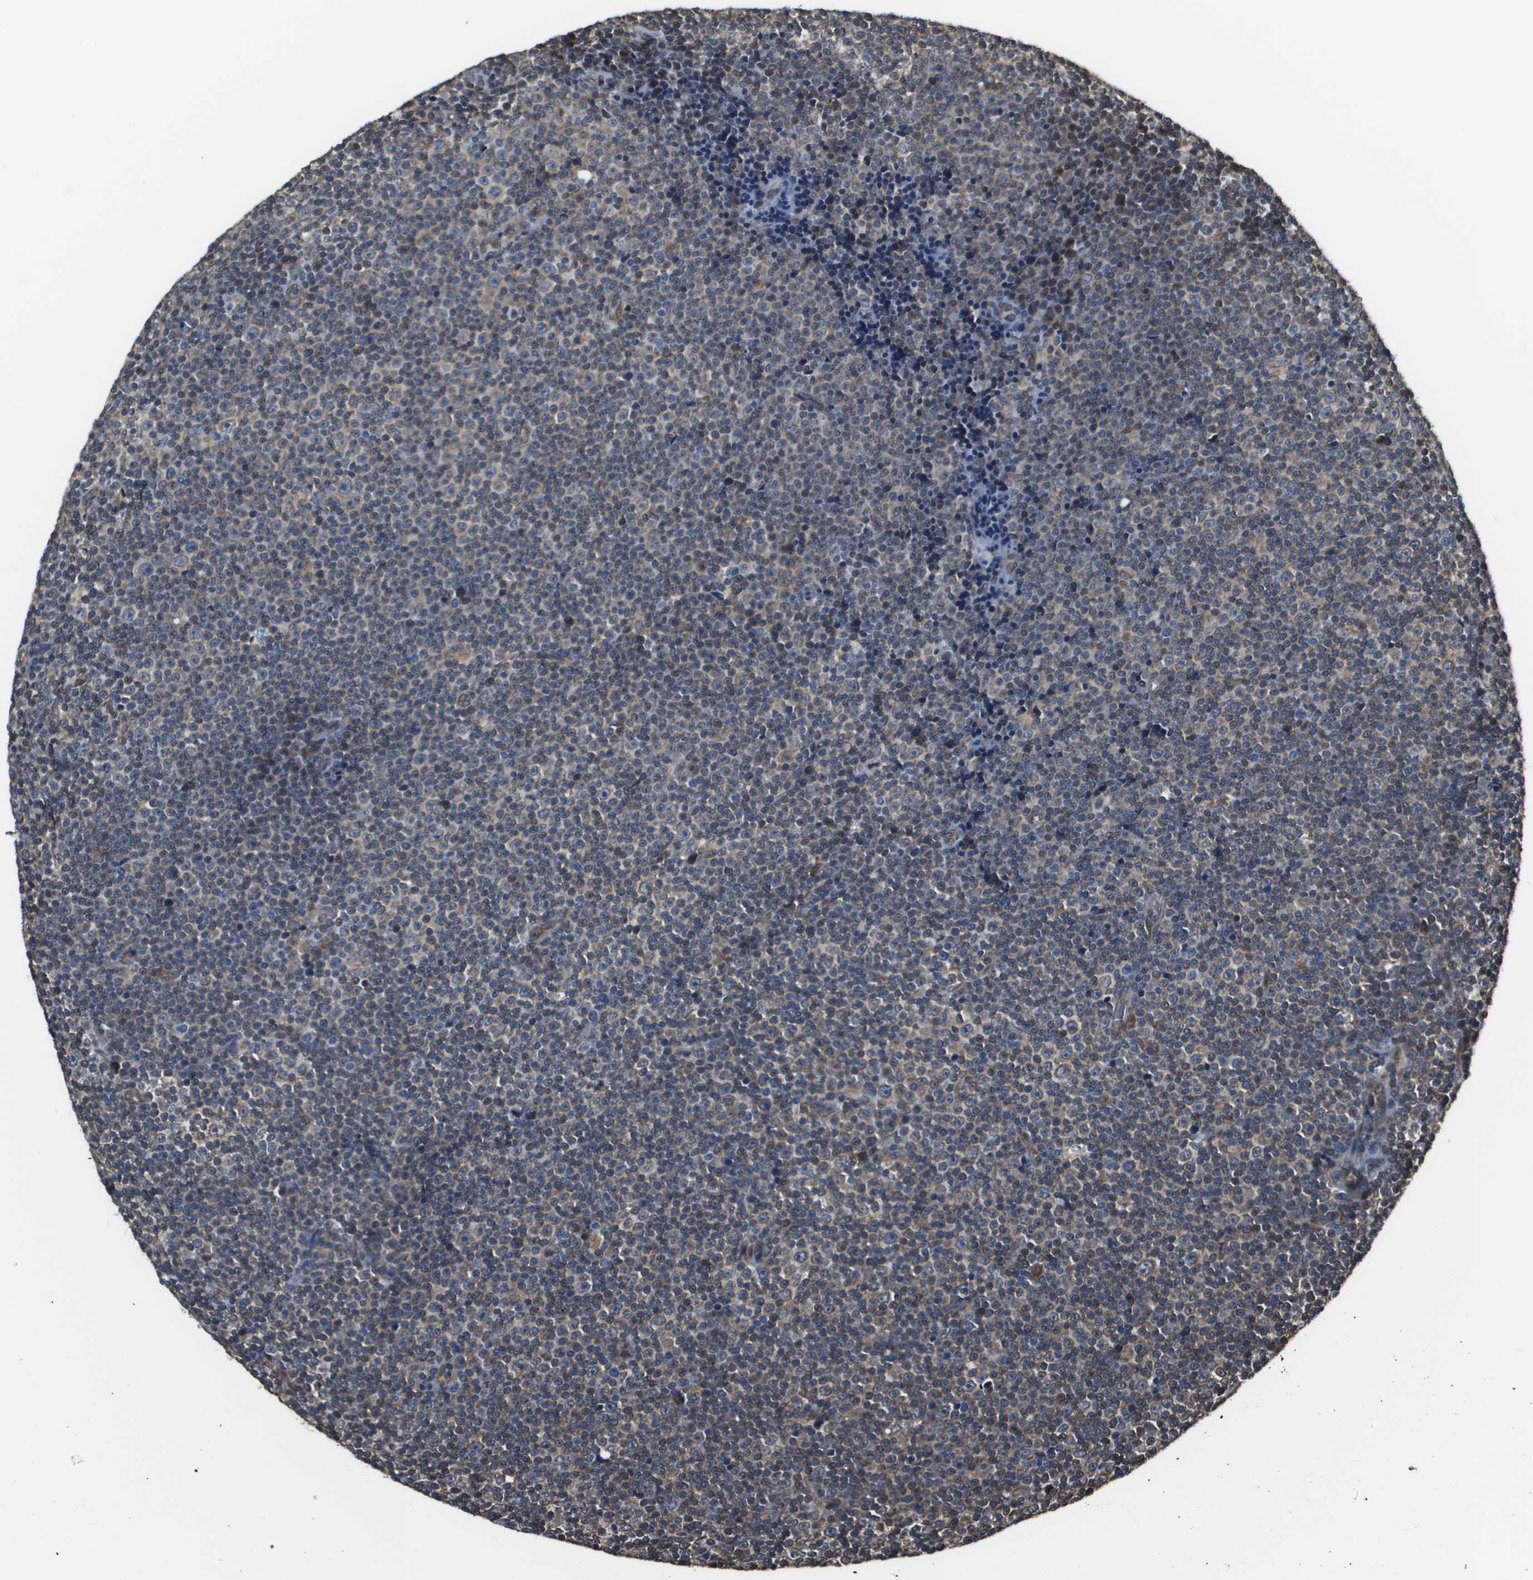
{"staining": {"intensity": "weak", "quantity": ">75%", "location": "cytoplasmic/membranous"}, "tissue": "lymphoma", "cell_type": "Tumor cells", "image_type": "cancer", "snomed": [{"axis": "morphology", "description": "Malignant lymphoma, non-Hodgkin's type, Low grade"}, {"axis": "topography", "description": "Lymph node"}], "caption": "Lymphoma stained with immunohistochemistry (IHC) displays weak cytoplasmic/membranous positivity in about >75% of tumor cells.", "gene": "SEC62", "patient": {"sex": "female", "age": 67}}